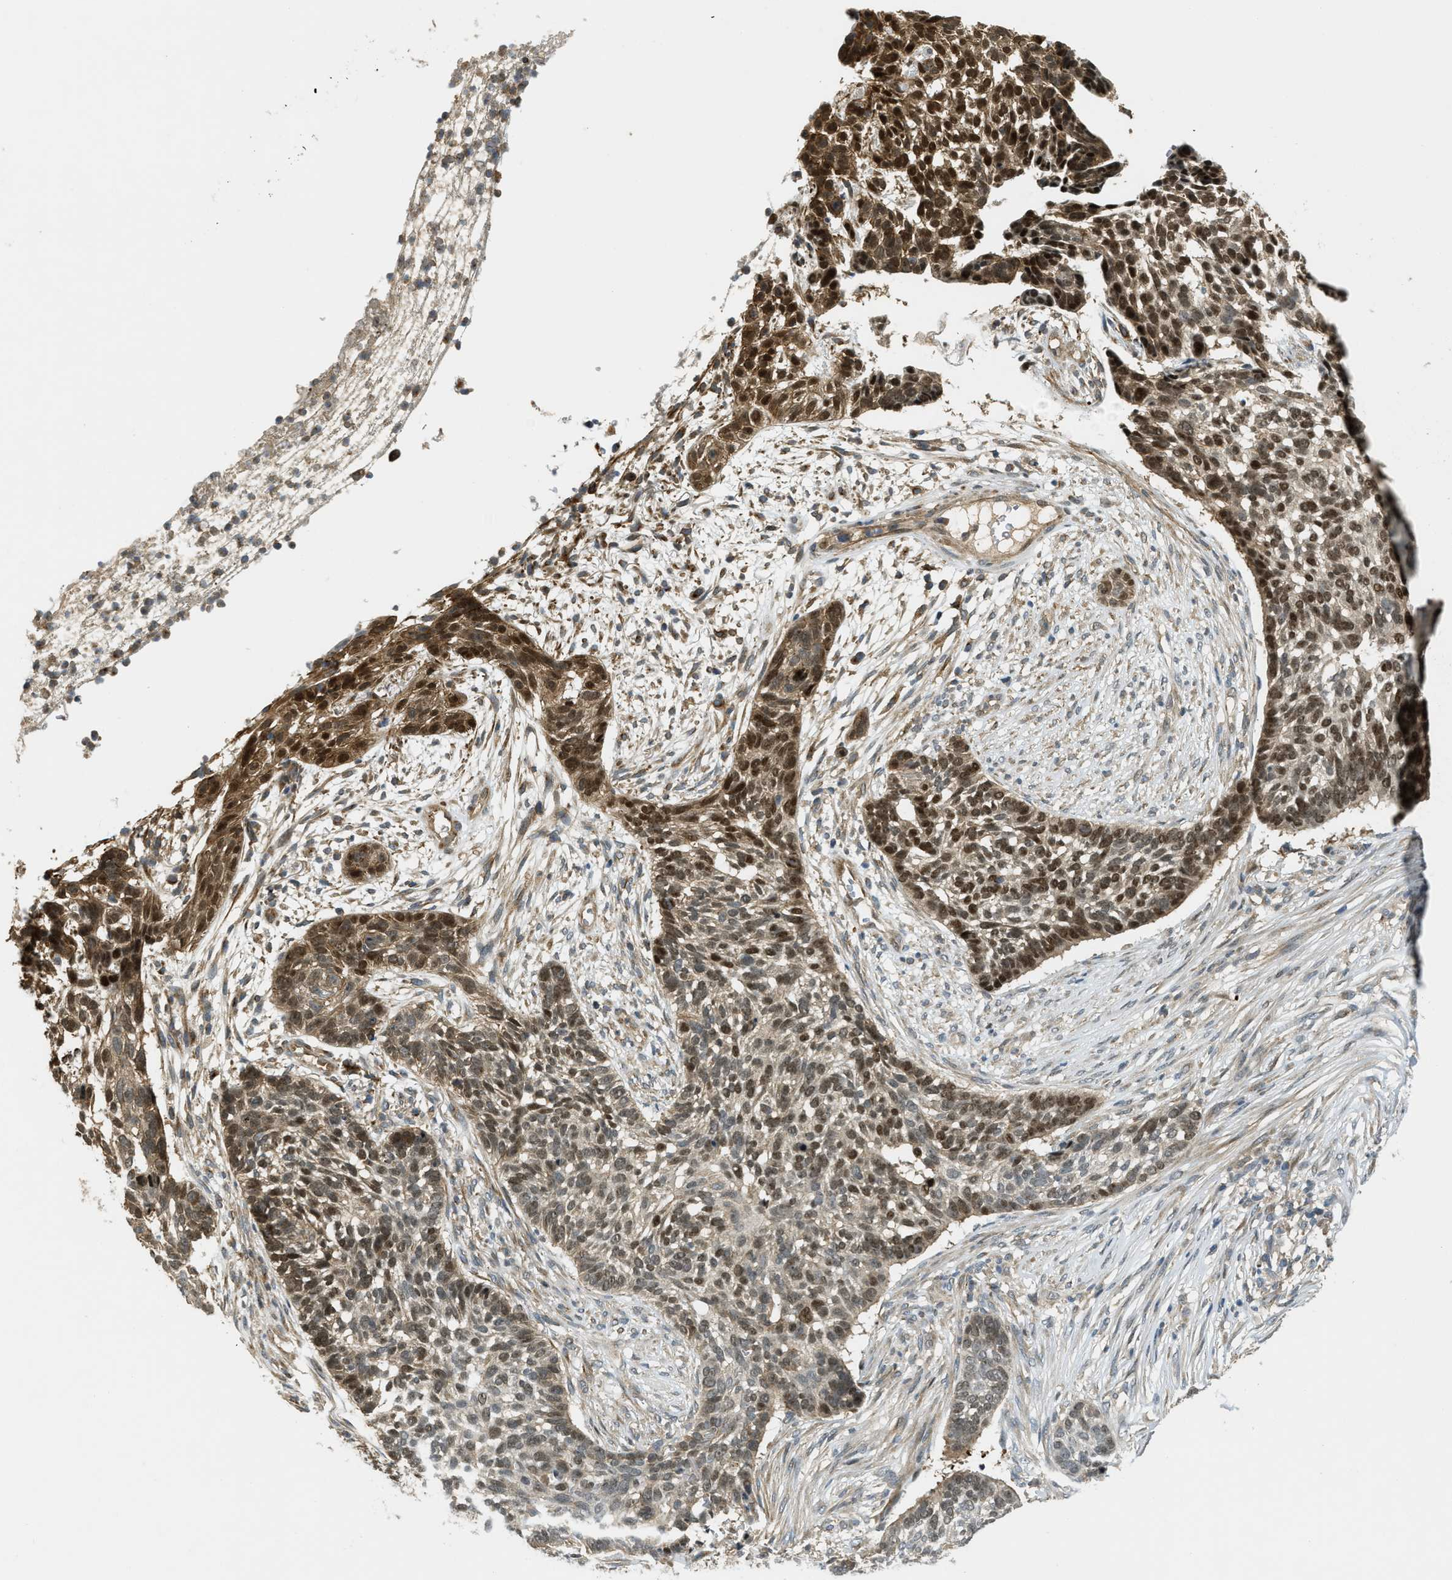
{"staining": {"intensity": "strong", "quantity": "25%-75%", "location": "cytoplasmic/membranous,nuclear"}, "tissue": "skin cancer", "cell_type": "Tumor cells", "image_type": "cancer", "snomed": [{"axis": "morphology", "description": "Basal cell carcinoma"}, {"axis": "topography", "description": "Skin"}], "caption": "Immunohistochemistry (IHC) photomicrograph of human skin cancer stained for a protein (brown), which shows high levels of strong cytoplasmic/membranous and nuclear staining in about 25%-75% of tumor cells.", "gene": "TRAPPC14", "patient": {"sex": "male", "age": 85}}